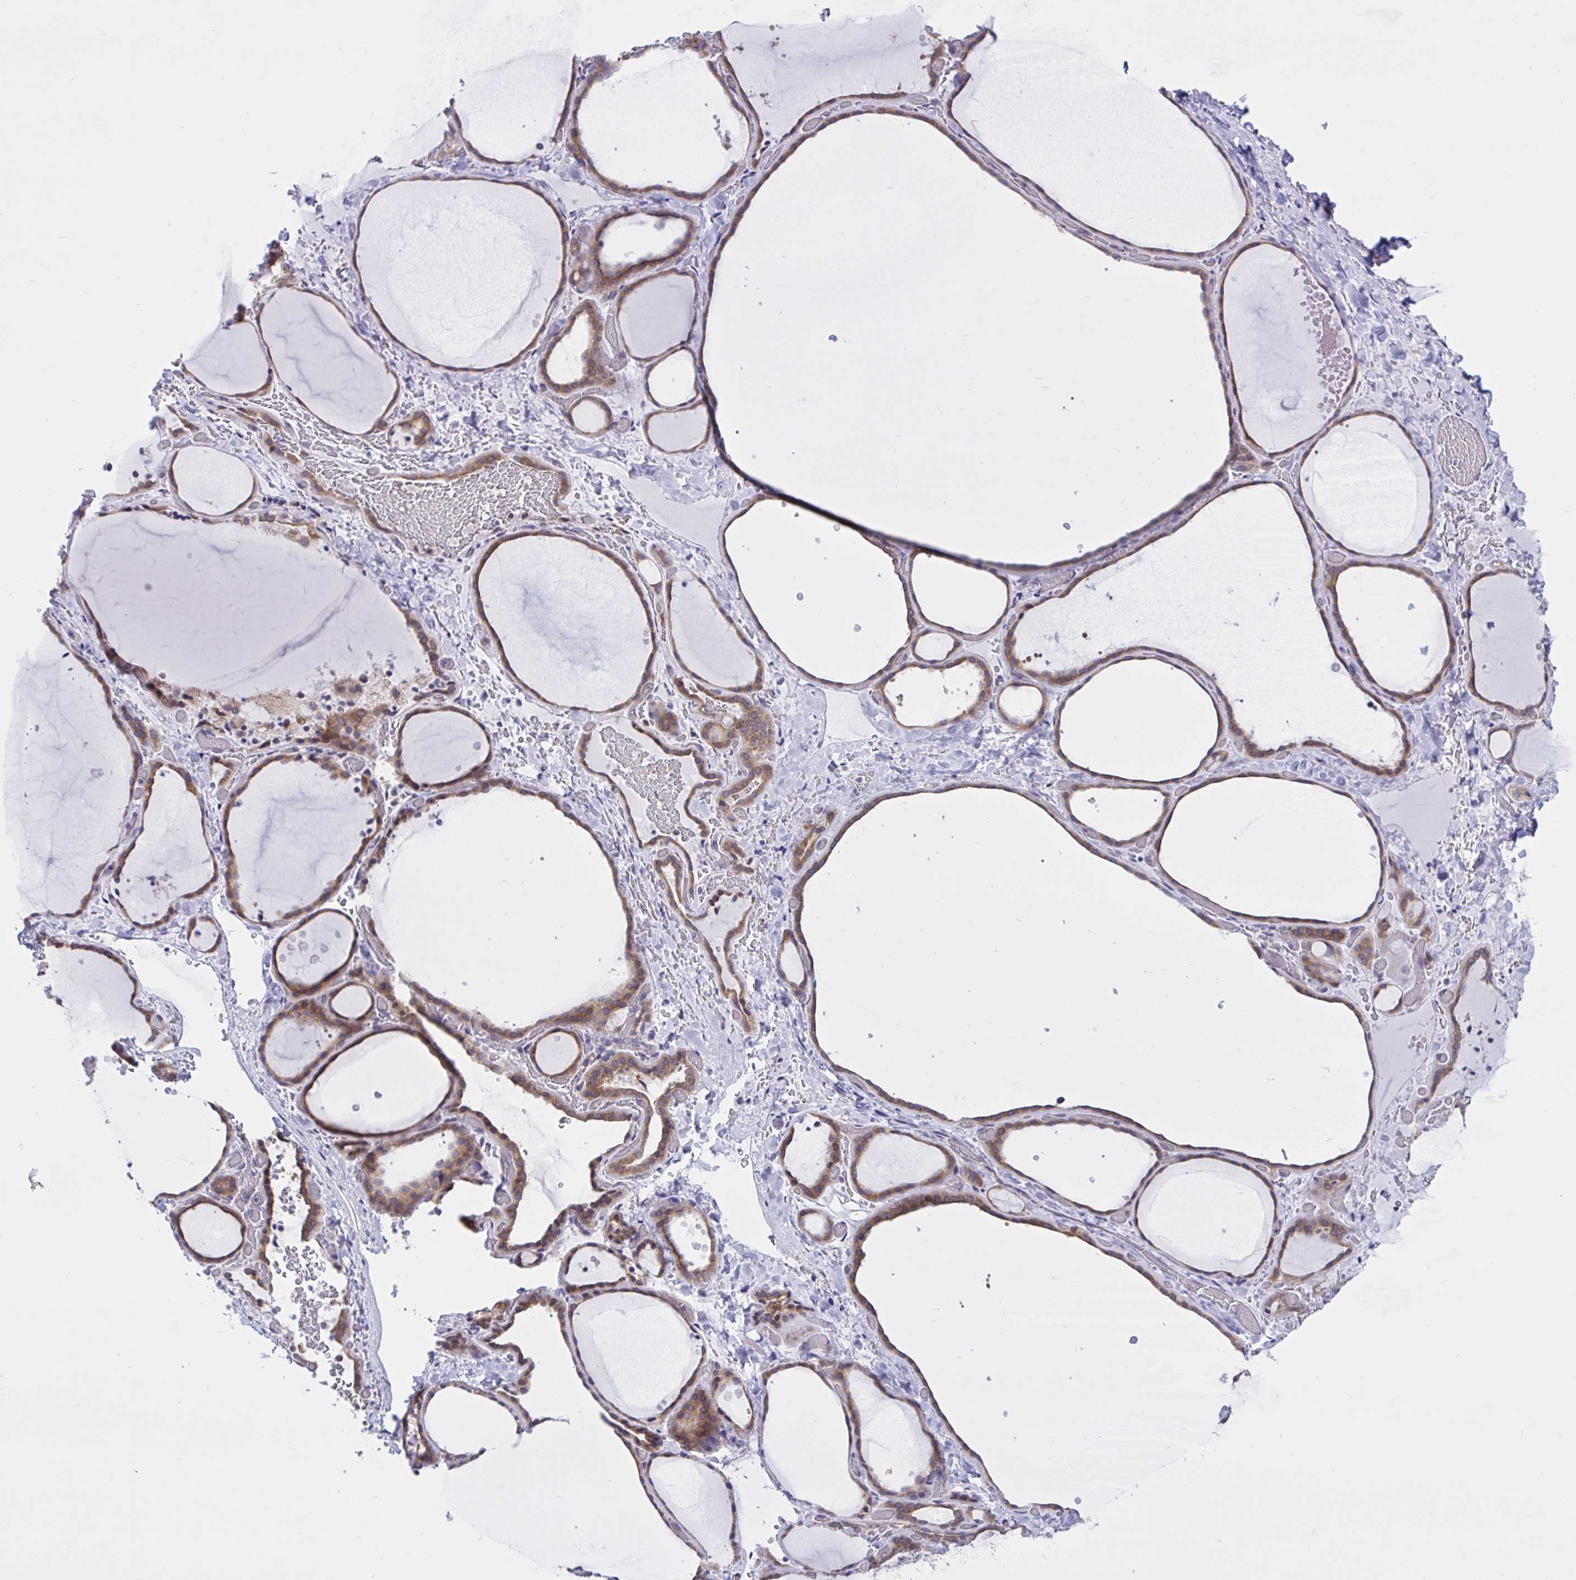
{"staining": {"intensity": "moderate", "quantity": ">75%", "location": "cytoplasmic/membranous"}, "tissue": "thyroid gland", "cell_type": "Glandular cells", "image_type": "normal", "snomed": [{"axis": "morphology", "description": "Normal tissue, NOS"}, {"axis": "topography", "description": "Thyroid gland"}], "caption": "Immunohistochemistry histopathology image of unremarkable human thyroid gland stained for a protein (brown), which exhibits medium levels of moderate cytoplasmic/membranous positivity in approximately >75% of glandular cells.", "gene": "CAMLG", "patient": {"sex": "female", "age": 36}}